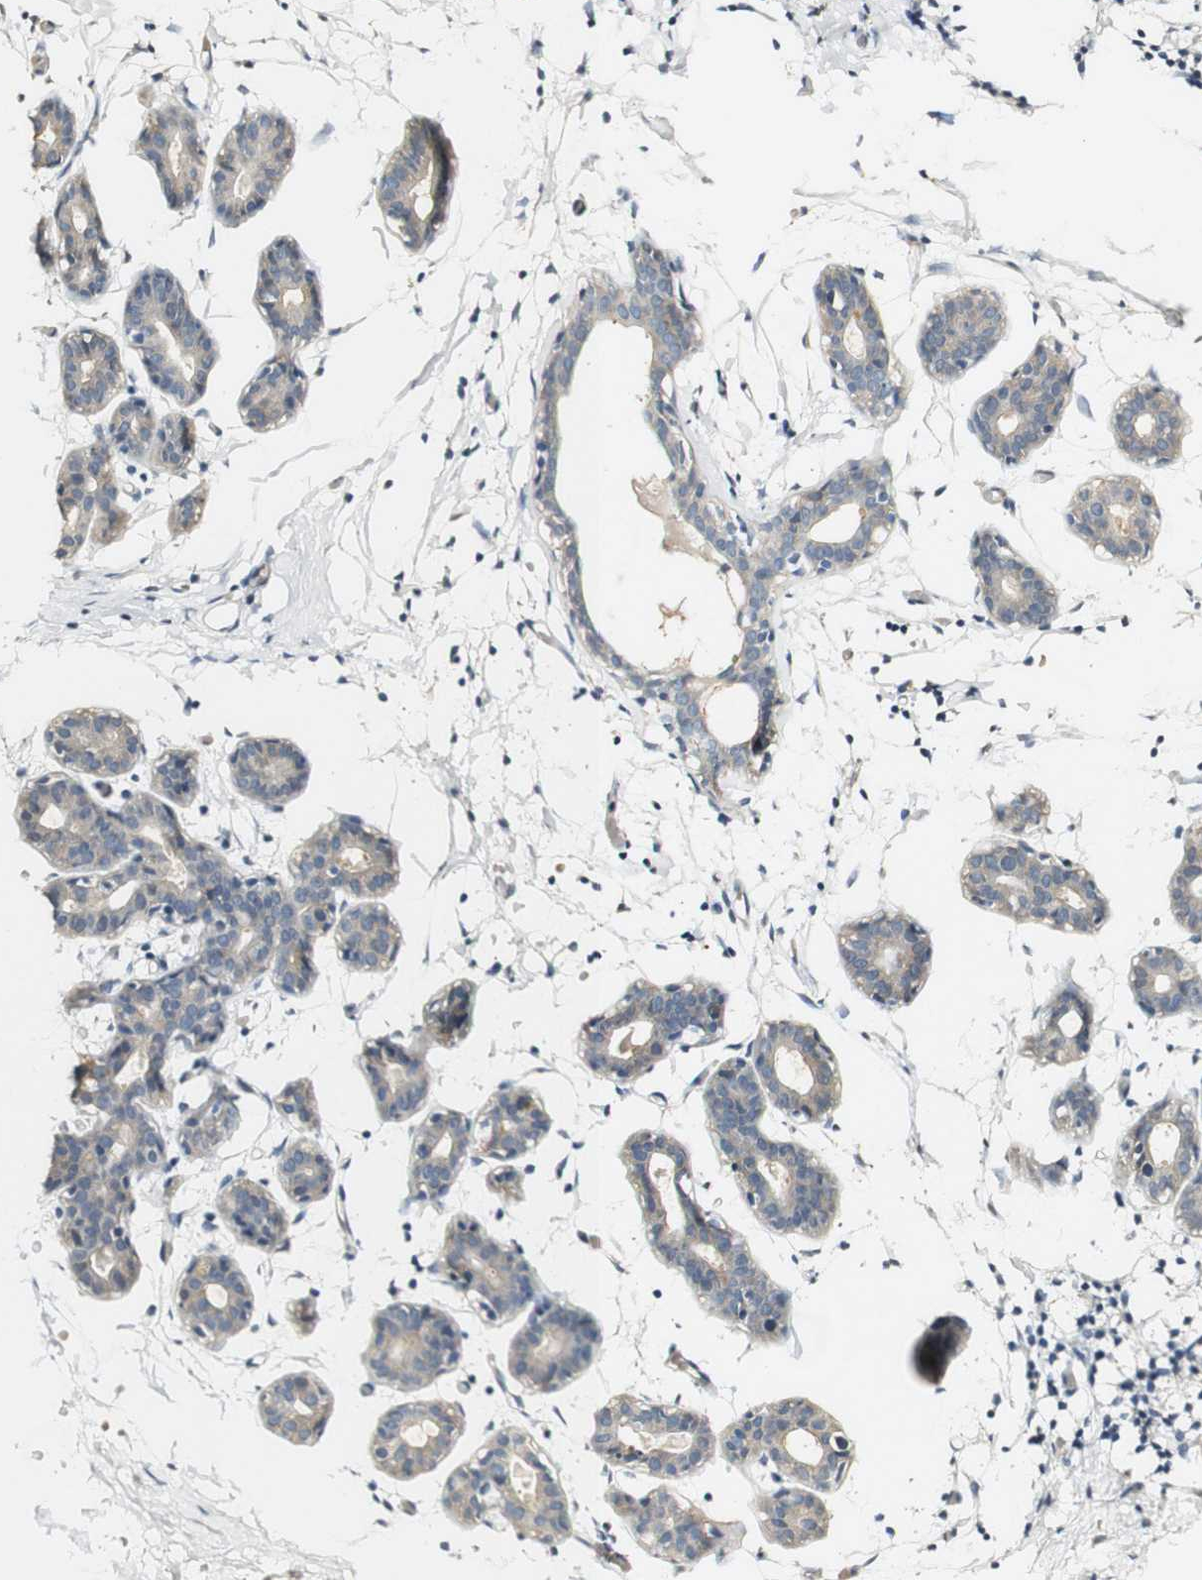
{"staining": {"intensity": "negative", "quantity": "none", "location": "none"}, "tissue": "breast", "cell_type": "Adipocytes", "image_type": "normal", "snomed": [{"axis": "morphology", "description": "Normal tissue, NOS"}, {"axis": "topography", "description": "Breast"}], "caption": "Immunohistochemical staining of benign breast reveals no significant staining in adipocytes. (DAB immunohistochemistry (IHC), high magnification).", "gene": "SYT7", "patient": {"sex": "female", "age": 27}}